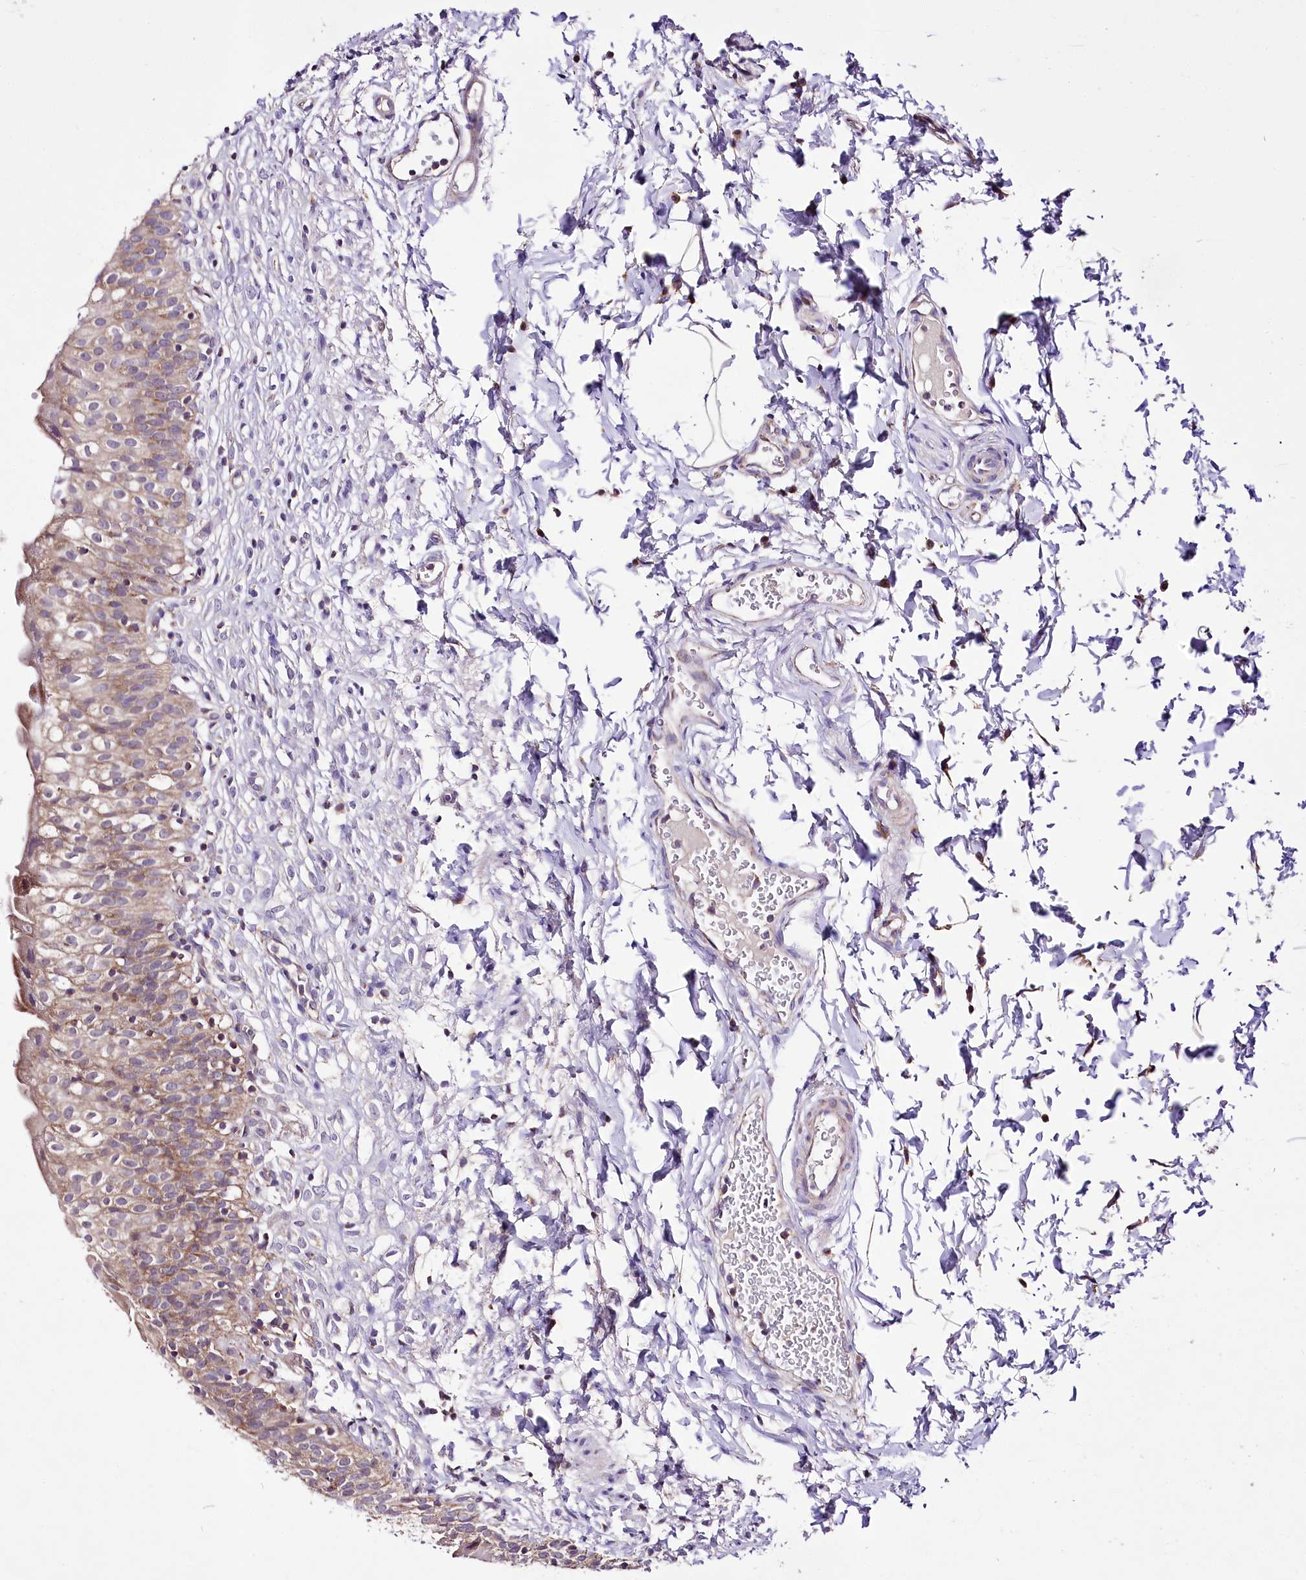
{"staining": {"intensity": "moderate", "quantity": ">75%", "location": "cytoplasmic/membranous"}, "tissue": "urinary bladder", "cell_type": "Urothelial cells", "image_type": "normal", "snomed": [{"axis": "morphology", "description": "Normal tissue, NOS"}, {"axis": "topography", "description": "Urinary bladder"}], "caption": "This photomicrograph shows immunohistochemistry (IHC) staining of unremarkable human urinary bladder, with medium moderate cytoplasmic/membranous staining in approximately >75% of urothelial cells.", "gene": "ATE1", "patient": {"sex": "male", "age": 55}}